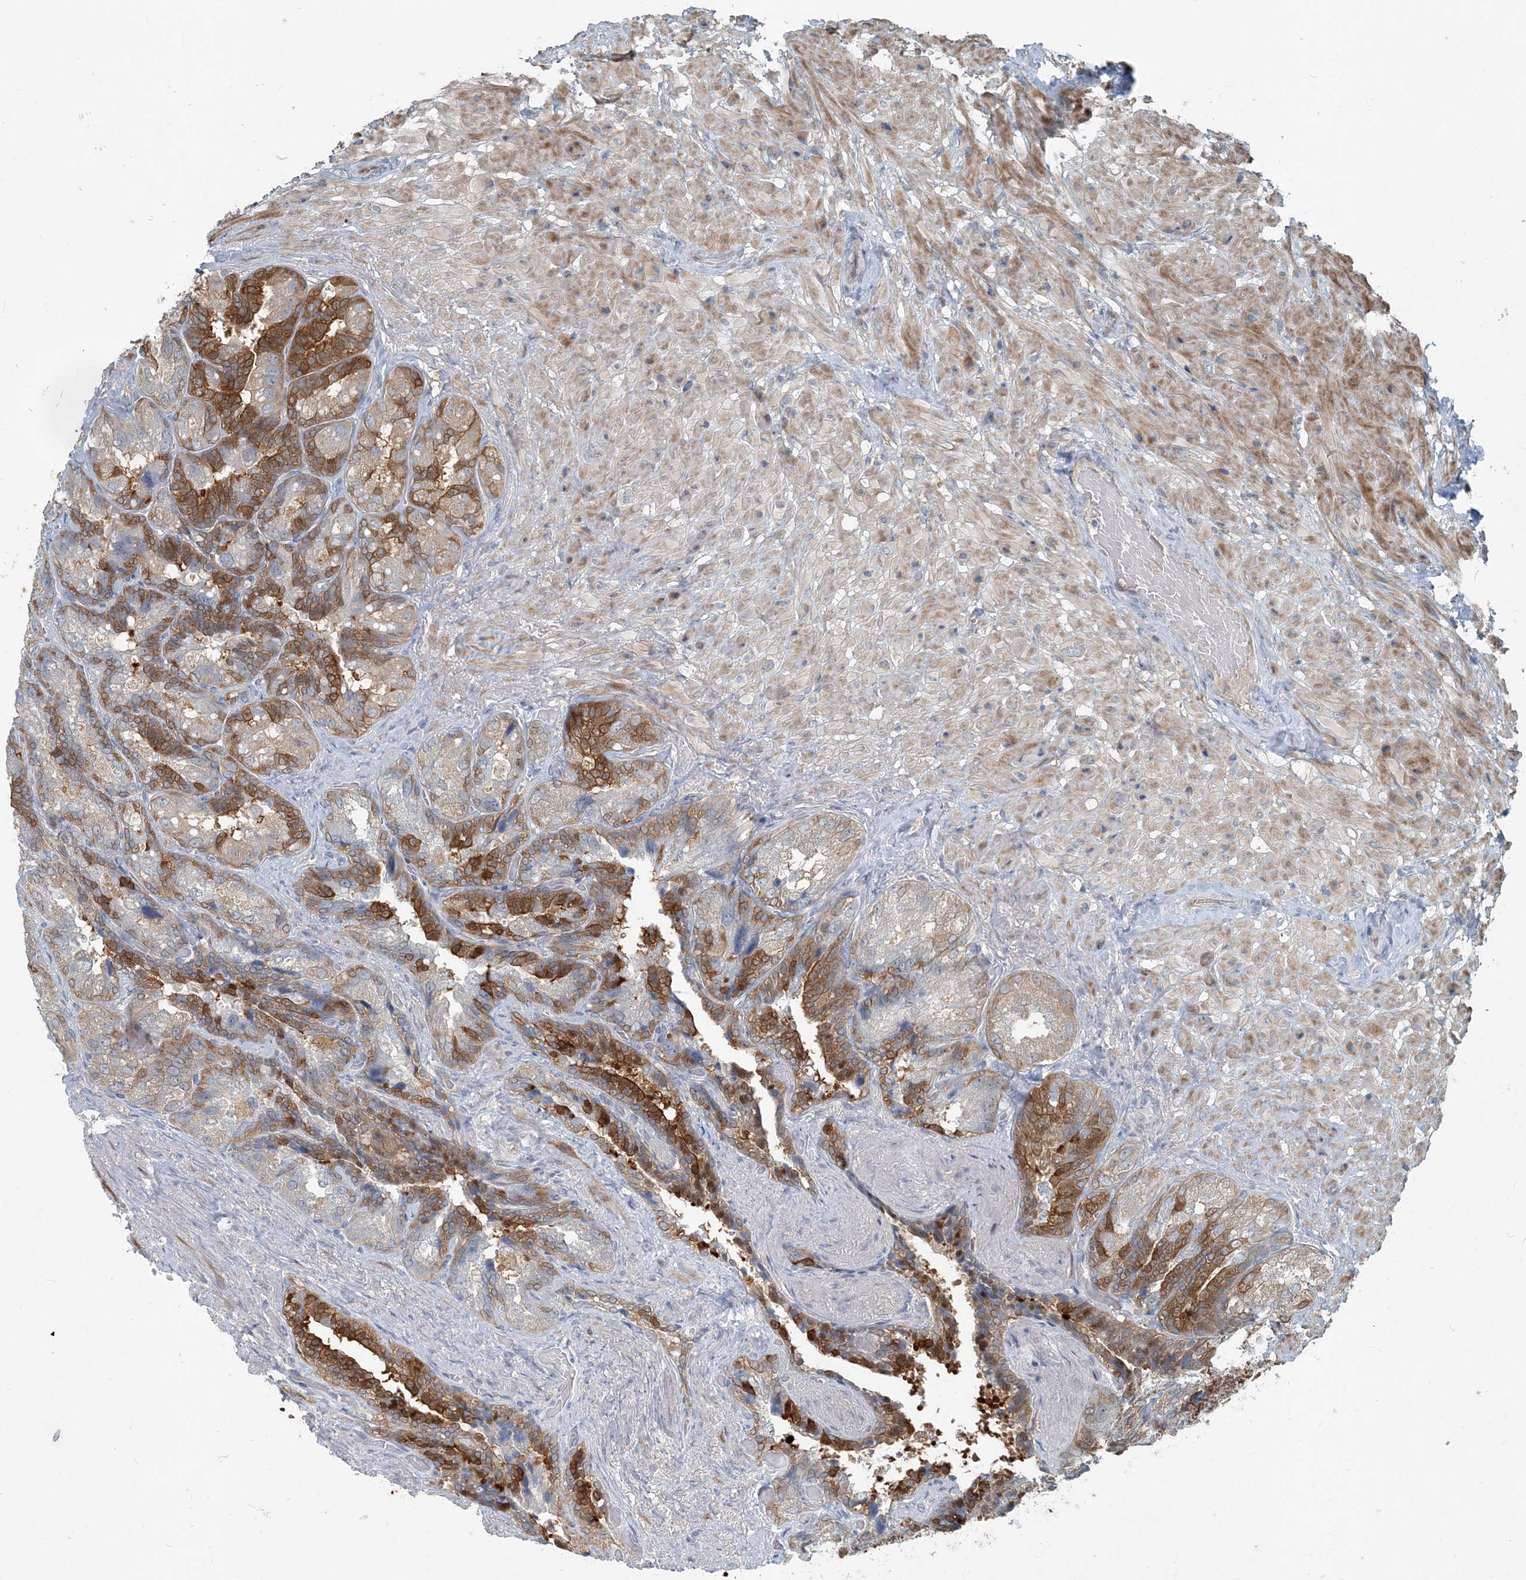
{"staining": {"intensity": "strong", "quantity": "25%-75%", "location": "cytoplasmic/membranous"}, "tissue": "seminal vesicle", "cell_type": "Glandular cells", "image_type": "normal", "snomed": [{"axis": "morphology", "description": "Normal tissue, NOS"}, {"axis": "topography", "description": "Seminal veicle"}, {"axis": "topography", "description": "Peripheral nerve tissue"}], "caption": "Seminal vesicle stained with a protein marker displays strong staining in glandular cells.", "gene": "ARMH1", "patient": {"sex": "male", "age": 63}}